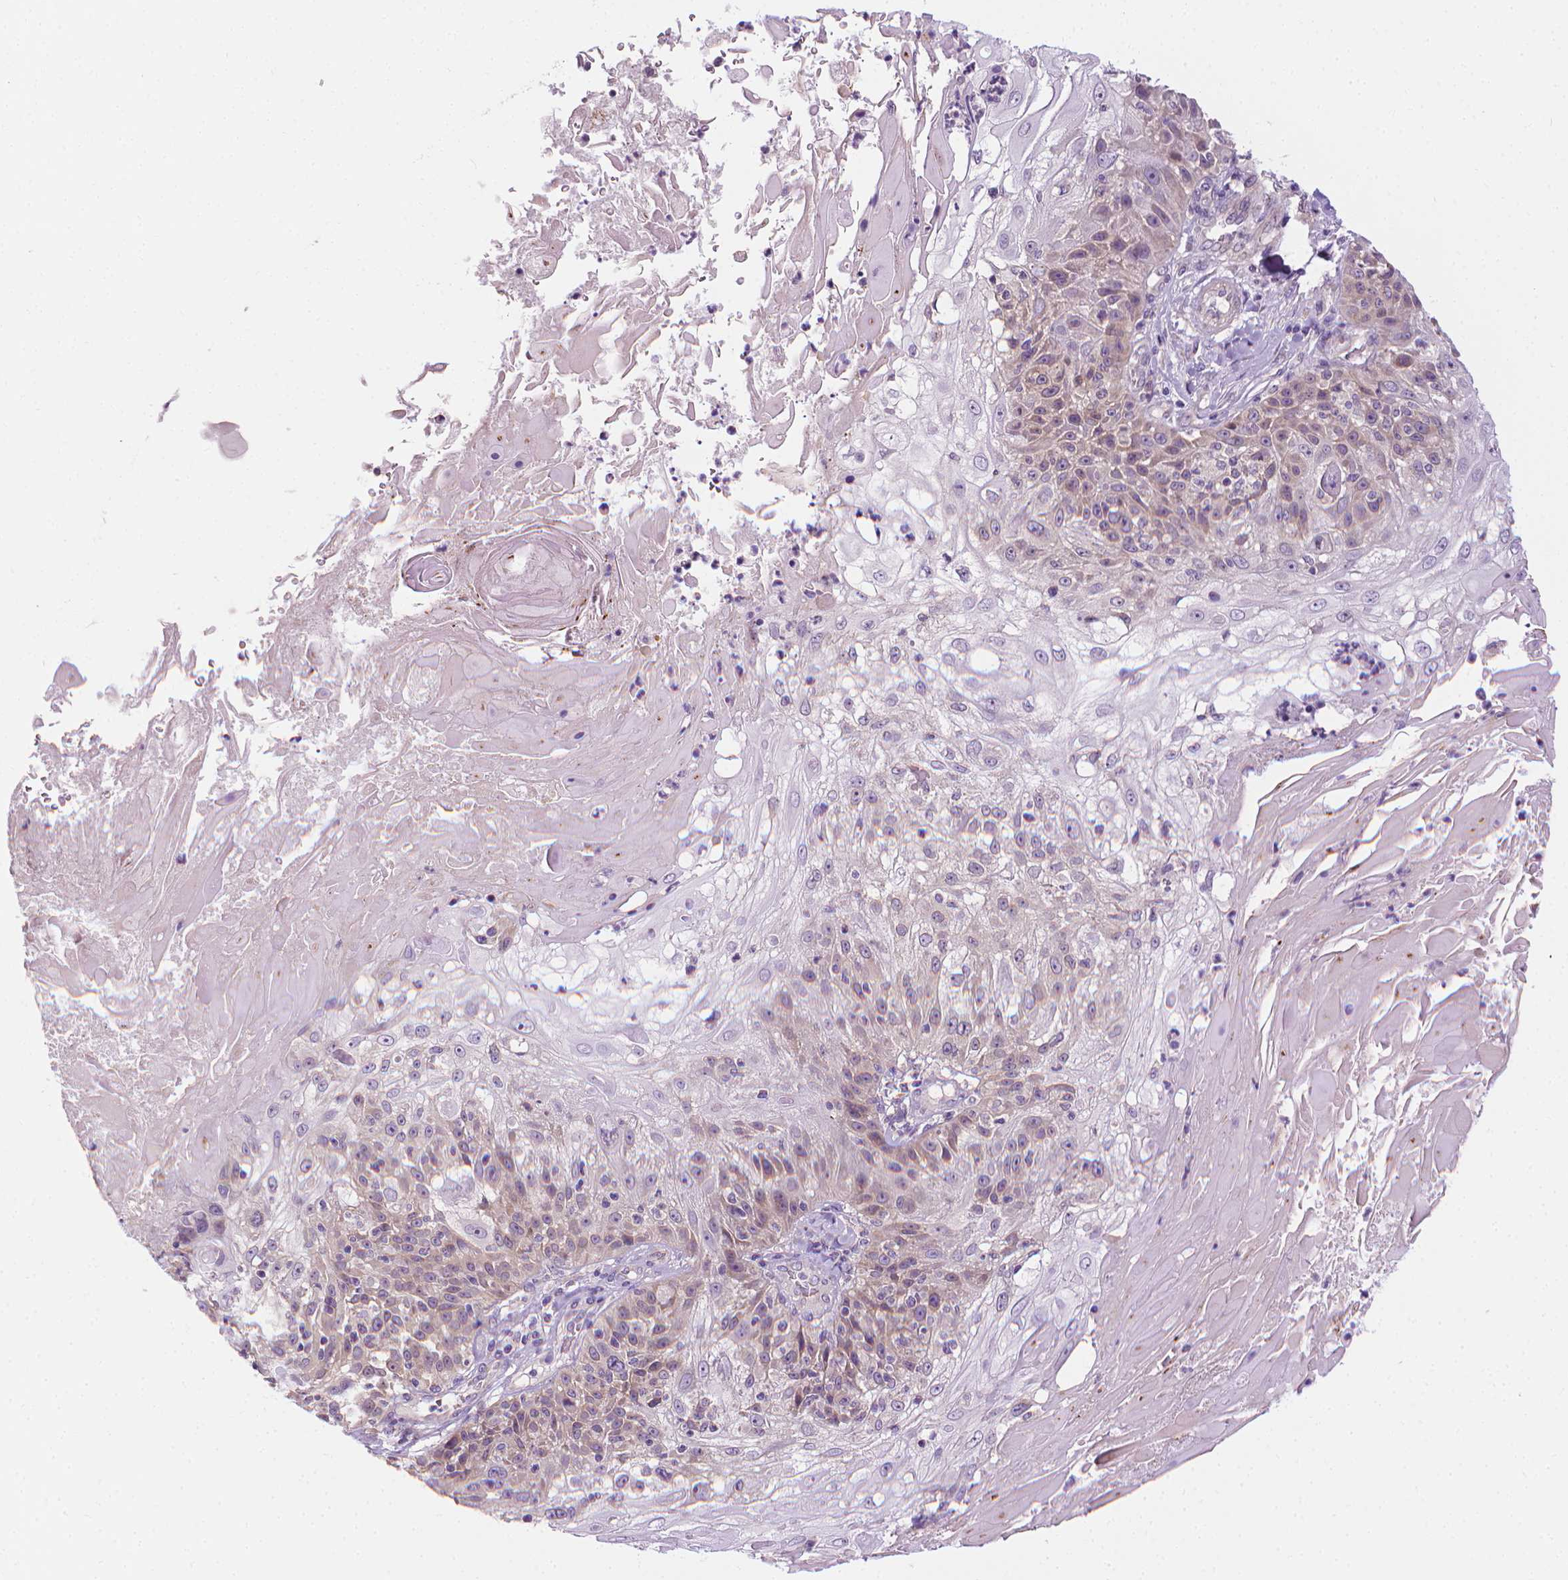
{"staining": {"intensity": "weak", "quantity": "<25%", "location": "cytoplasmic/membranous"}, "tissue": "skin cancer", "cell_type": "Tumor cells", "image_type": "cancer", "snomed": [{"axis": "morphology", "description": "Normal tissue, NOS"}, {"axis": "morphology", "description": "Squamous cell carcinoma, NOS"}, {"axis": "topography", "description": "Skin"}], "caption": "An immunohistochemistry (IHC) image of skin cancer (squamous cell carcinoma) is shown. There is no staining in tumor cells of skin cancer (squamous cell carcinoma).", "gene": "MCOLN3", "patient": {"sex": "female", "age": 83}}